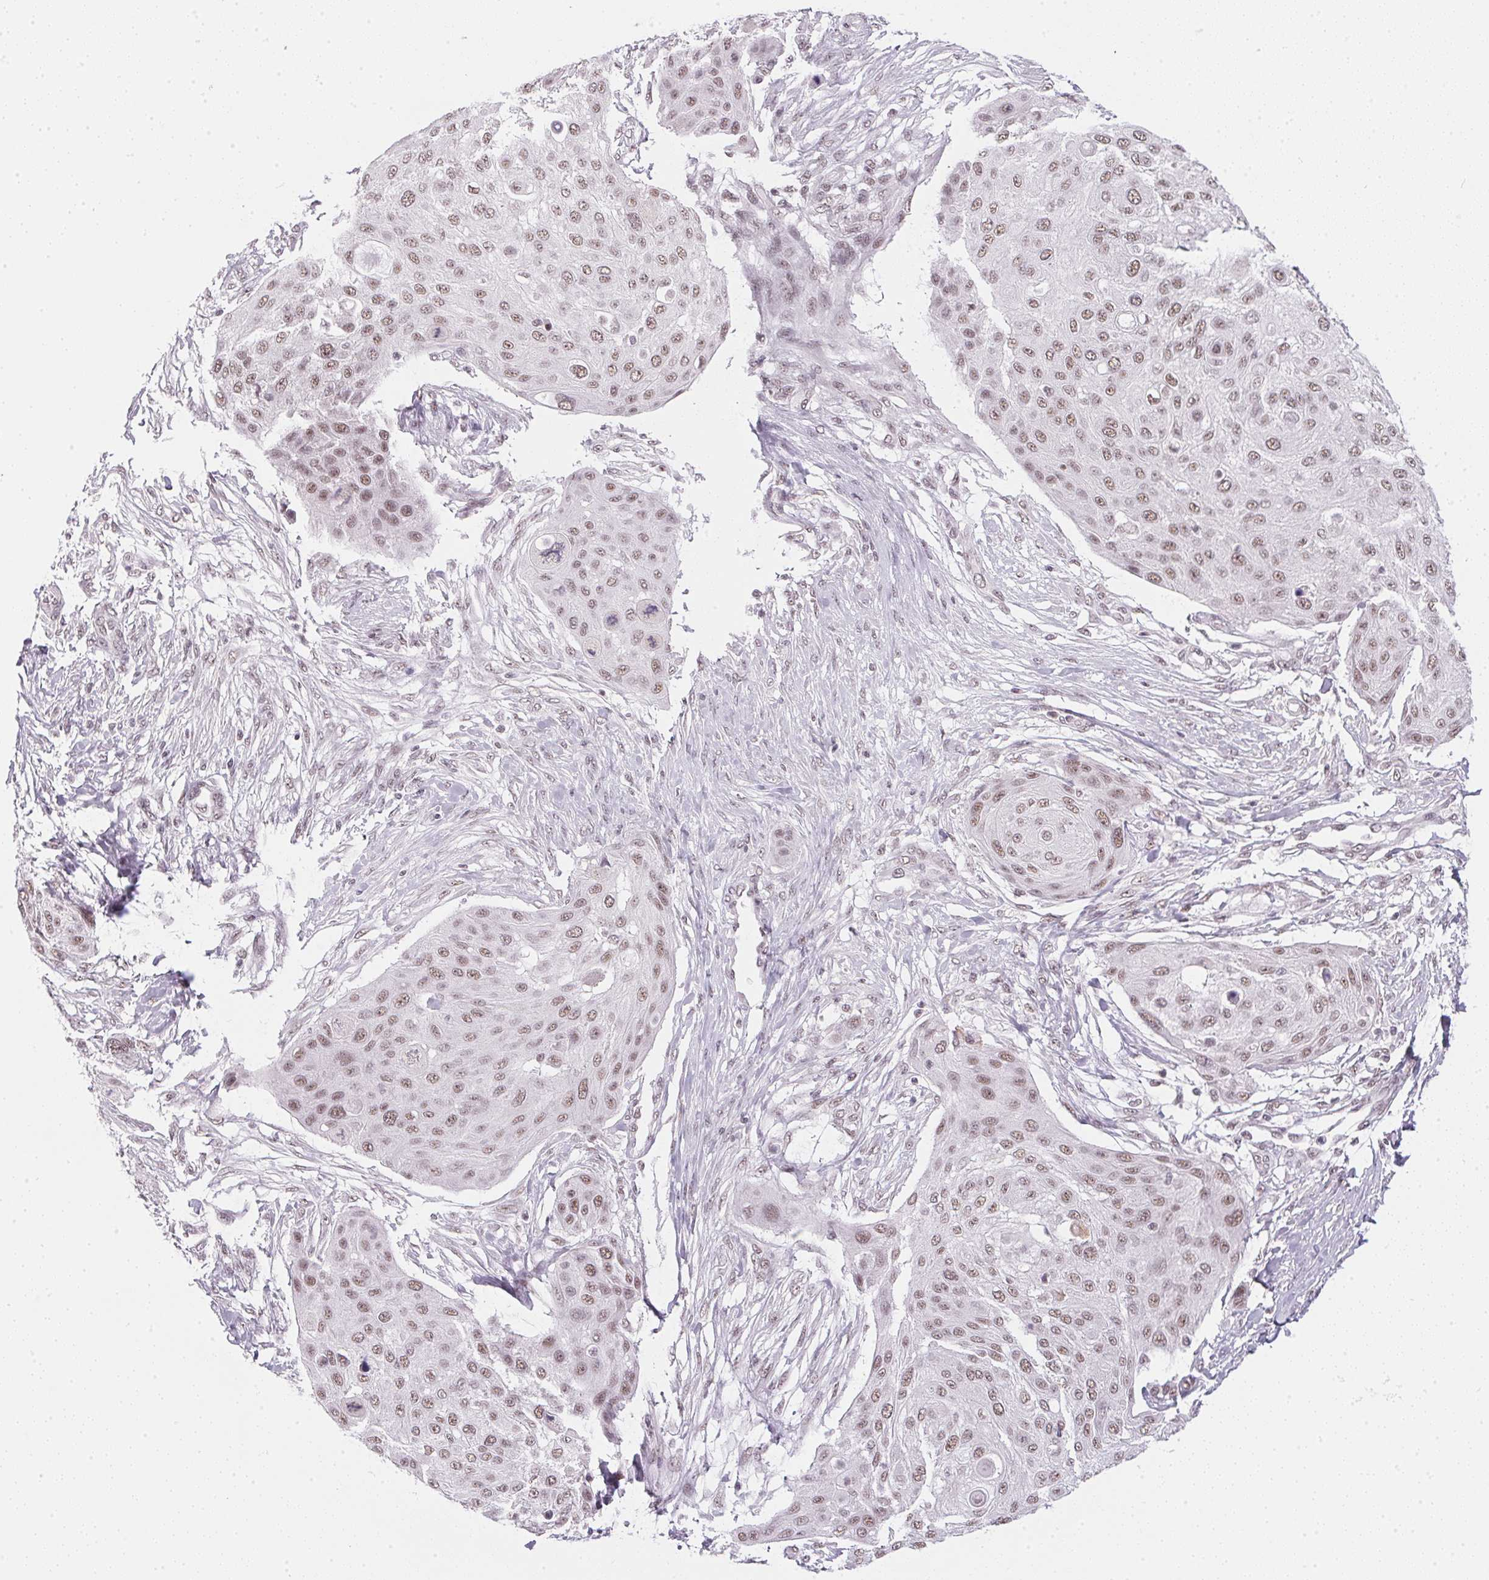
{"staining": {"intensity": "weak", "quantity": ">75%", "location": "nuclear"}, "tissue": "skin cancer", "cell_type": "Tumor cells", "image_type": "cancer", "snomed": [{"axis": "morphology", "description": "Squamous cell carcinoma, NOS"}, {"axis": "topography", "description": "Skin"}], "caption": "Approximately >75% of tumor cells in skin cancer display weak nuclear protein positivity as visualized by brown immunohistochemical staining.", "gene": "SRSF7", "patient": {"sex": "female", "age": 87}}